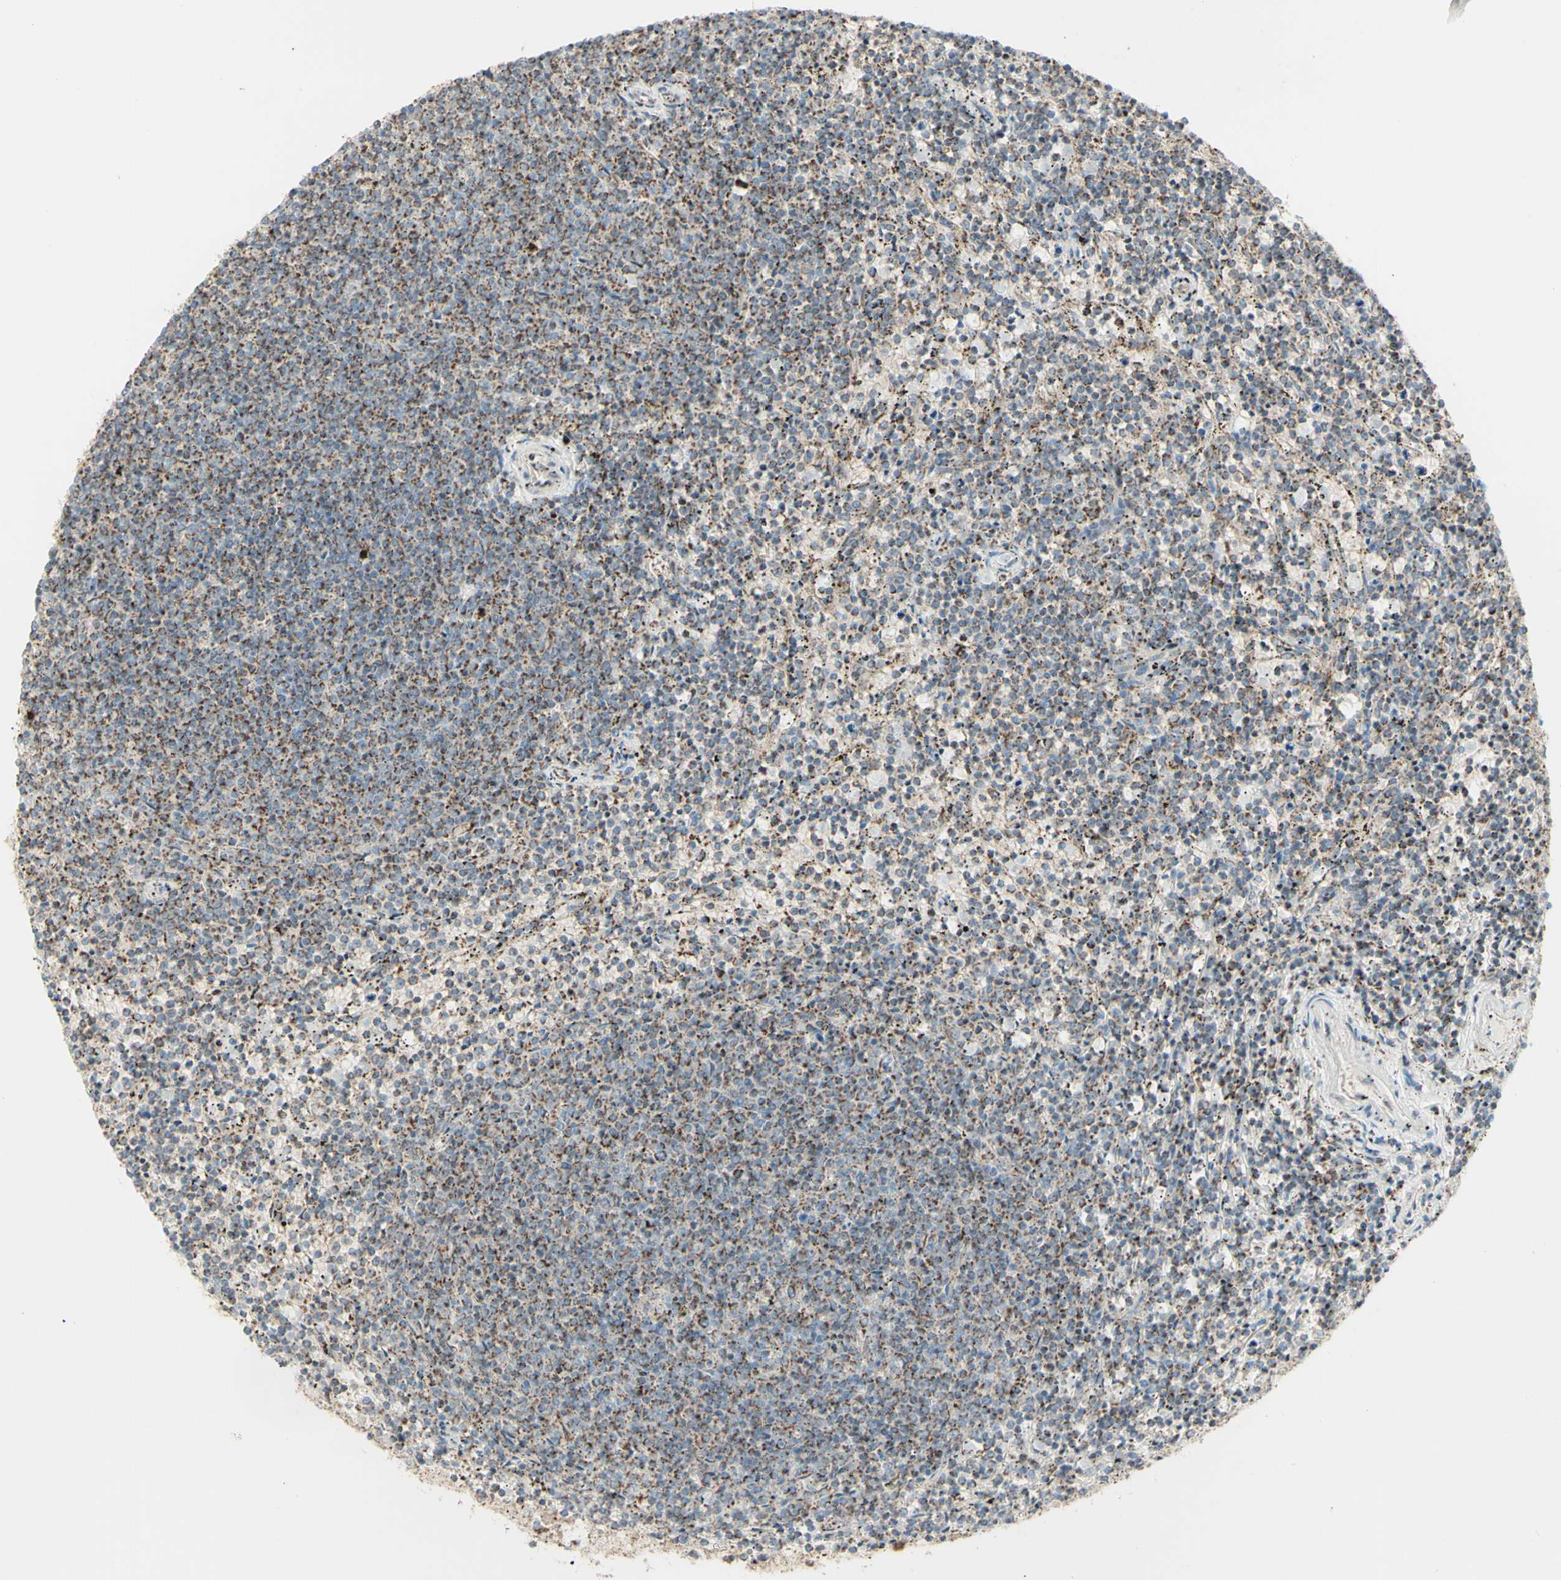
{"staining": {"intensity": "moderate", "quantity": ">75%", "location": "cytoplasmic/membranous"}, "tissue": "lymphoma", "cell_type": "Tumor cells", "image_type": "cancer", "snomed": [{"axis": "morphology", "description": "Malignant lymphoma, non-Hodgkin's type, Low grade"}, {"axis": "topography", "description": "Spleen"}], "caption": "IHC photomicrograph of human lymphoma stained for a protein (brown), which displays medium levels of moderate cytoplasmic/membranous positivity in about >75% of tumor cells.", "gene": "LETM1", "patient": {"sex": "female", "age": 50}}